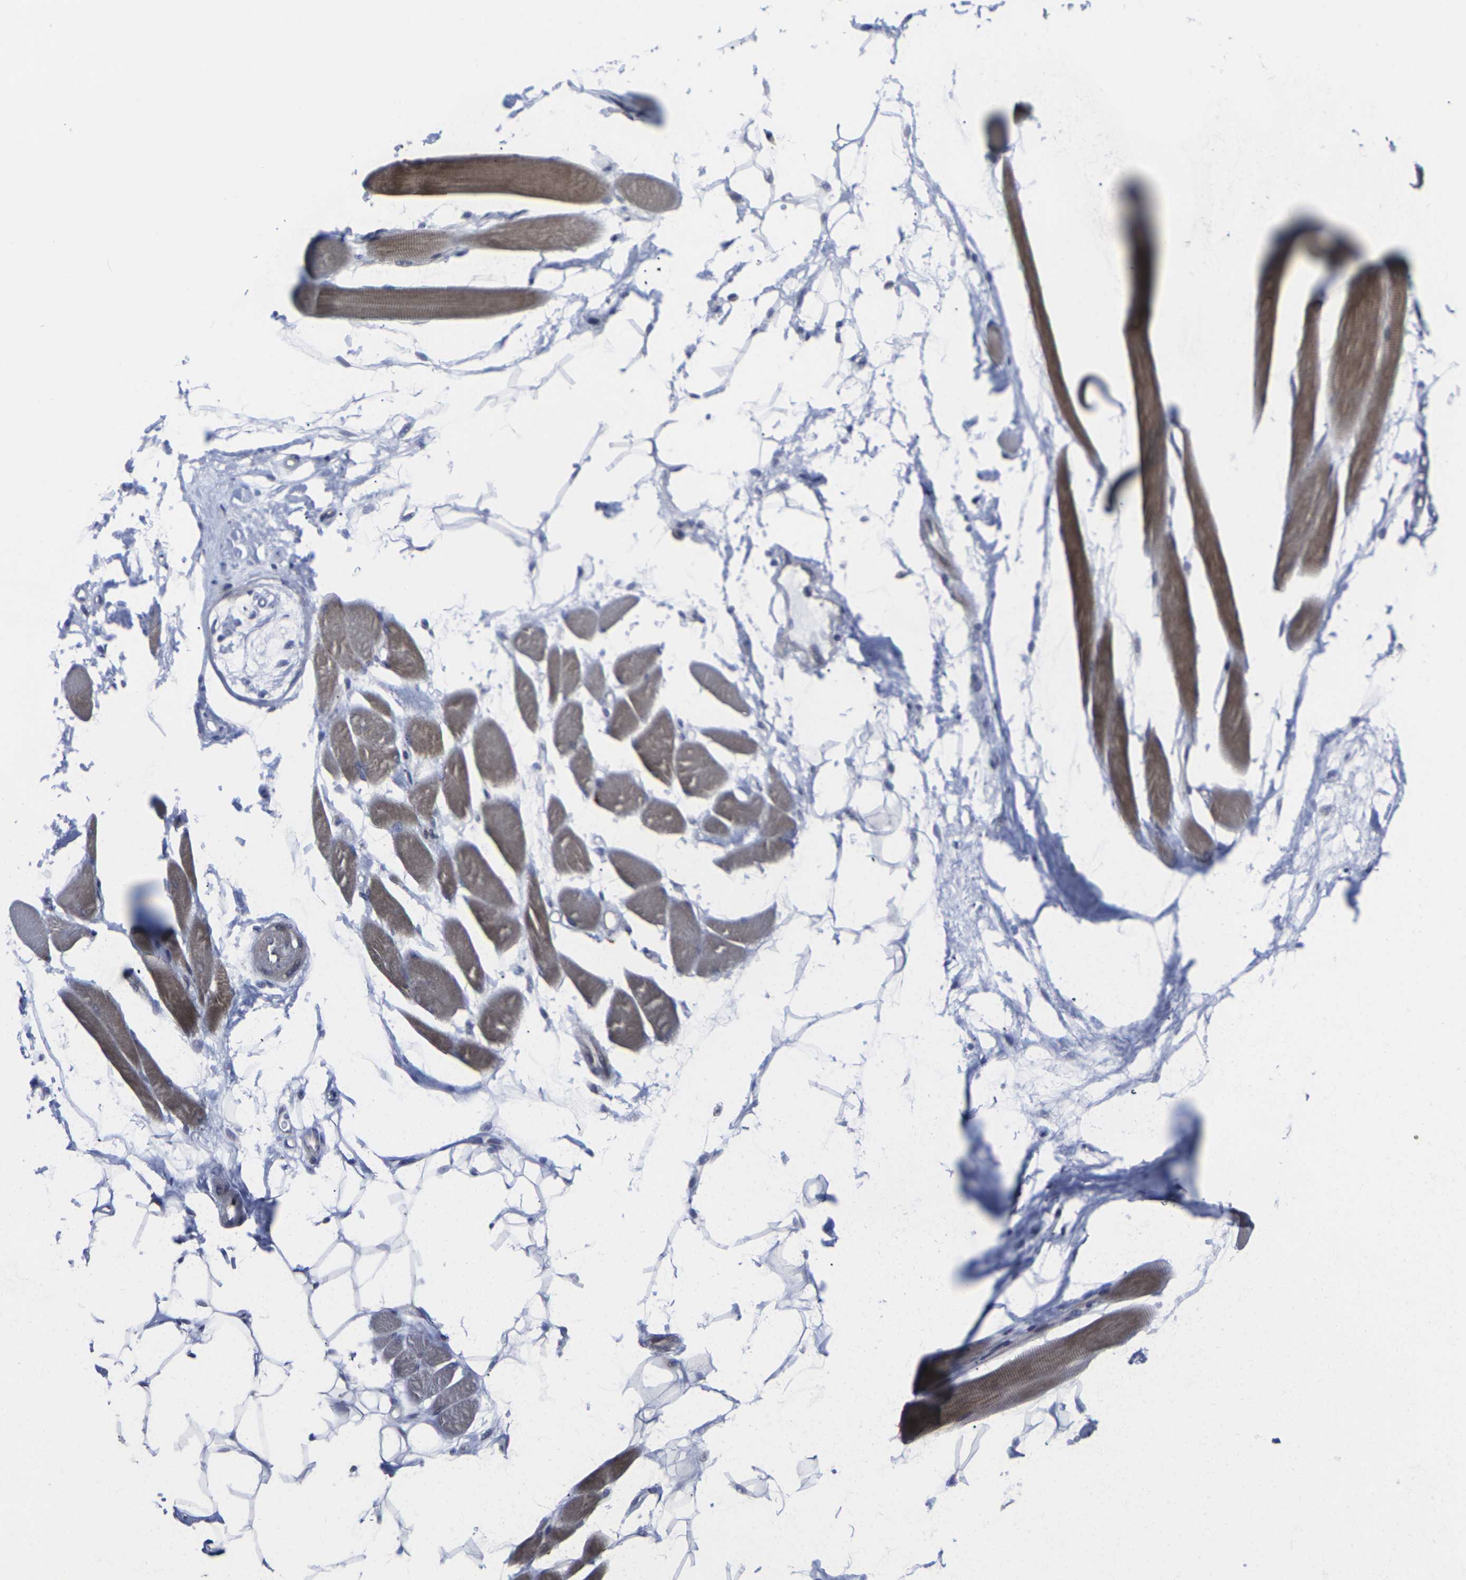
{"staining": {"intensity": "moderate", "quantity": ">75%", "location": "cytoplasmic/membranous"}, "tissue": "skeletal muscle", "cell_type": "Myocytes", "image_type": "normal", "snomed": [{"axis": "morphology", "description": "Normal tissue, NOS"}, {"axis": "topography", "description": "Skeletal muscle"}, {"axis": "topography", "description": "Oral tissue"}, {"axis": "topography", "description": "Peripheral nerve tissue"}], "caption": "Skeletal muscle stained for a protein (brown) demonstrates moderate cytoplasmic/membranous positive expression in about >75% of myocytes.", "gene": "MSANTD4", "patient": {"sex": "female", "age": 84}}